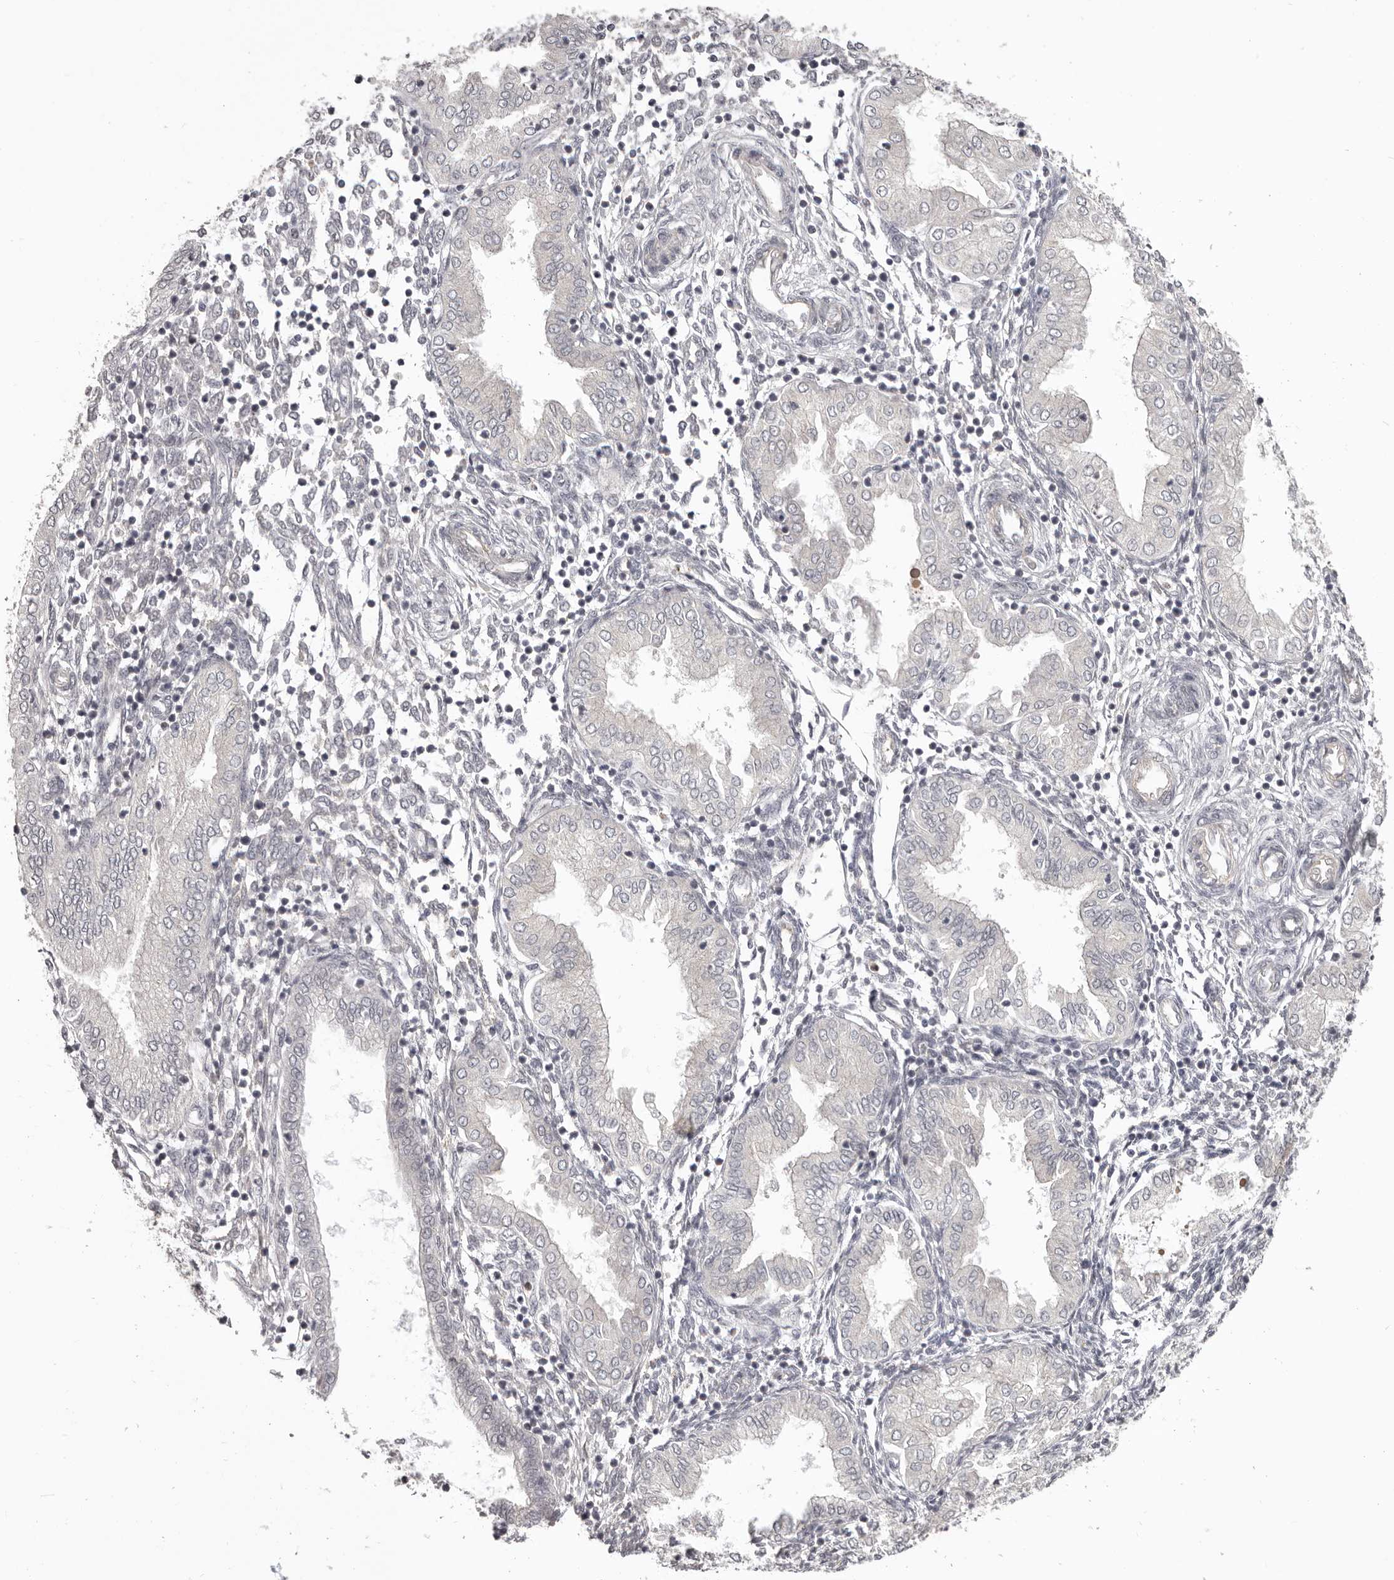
{"staining": {"intensity": "negative", "quantity": "none", "location": "none"}, "tissue": "endometrium", "cell_type": "Cells in endometrial stroma", "image_type": "normal", "snomed": [{"axis": "morphology", "description": "Normal tissue, NOS"}, {"axis": "topography", "description": "Endometrium"}], "caption": "IHC micrograph of normal endometrium: endometrium stained with DAB (3,3'-diaminobenzidine) exhibits no significant protein expression in cells in endometrial stroma.", "gene": "RNF2", "patient": {"sex": "female", "age": 53}}